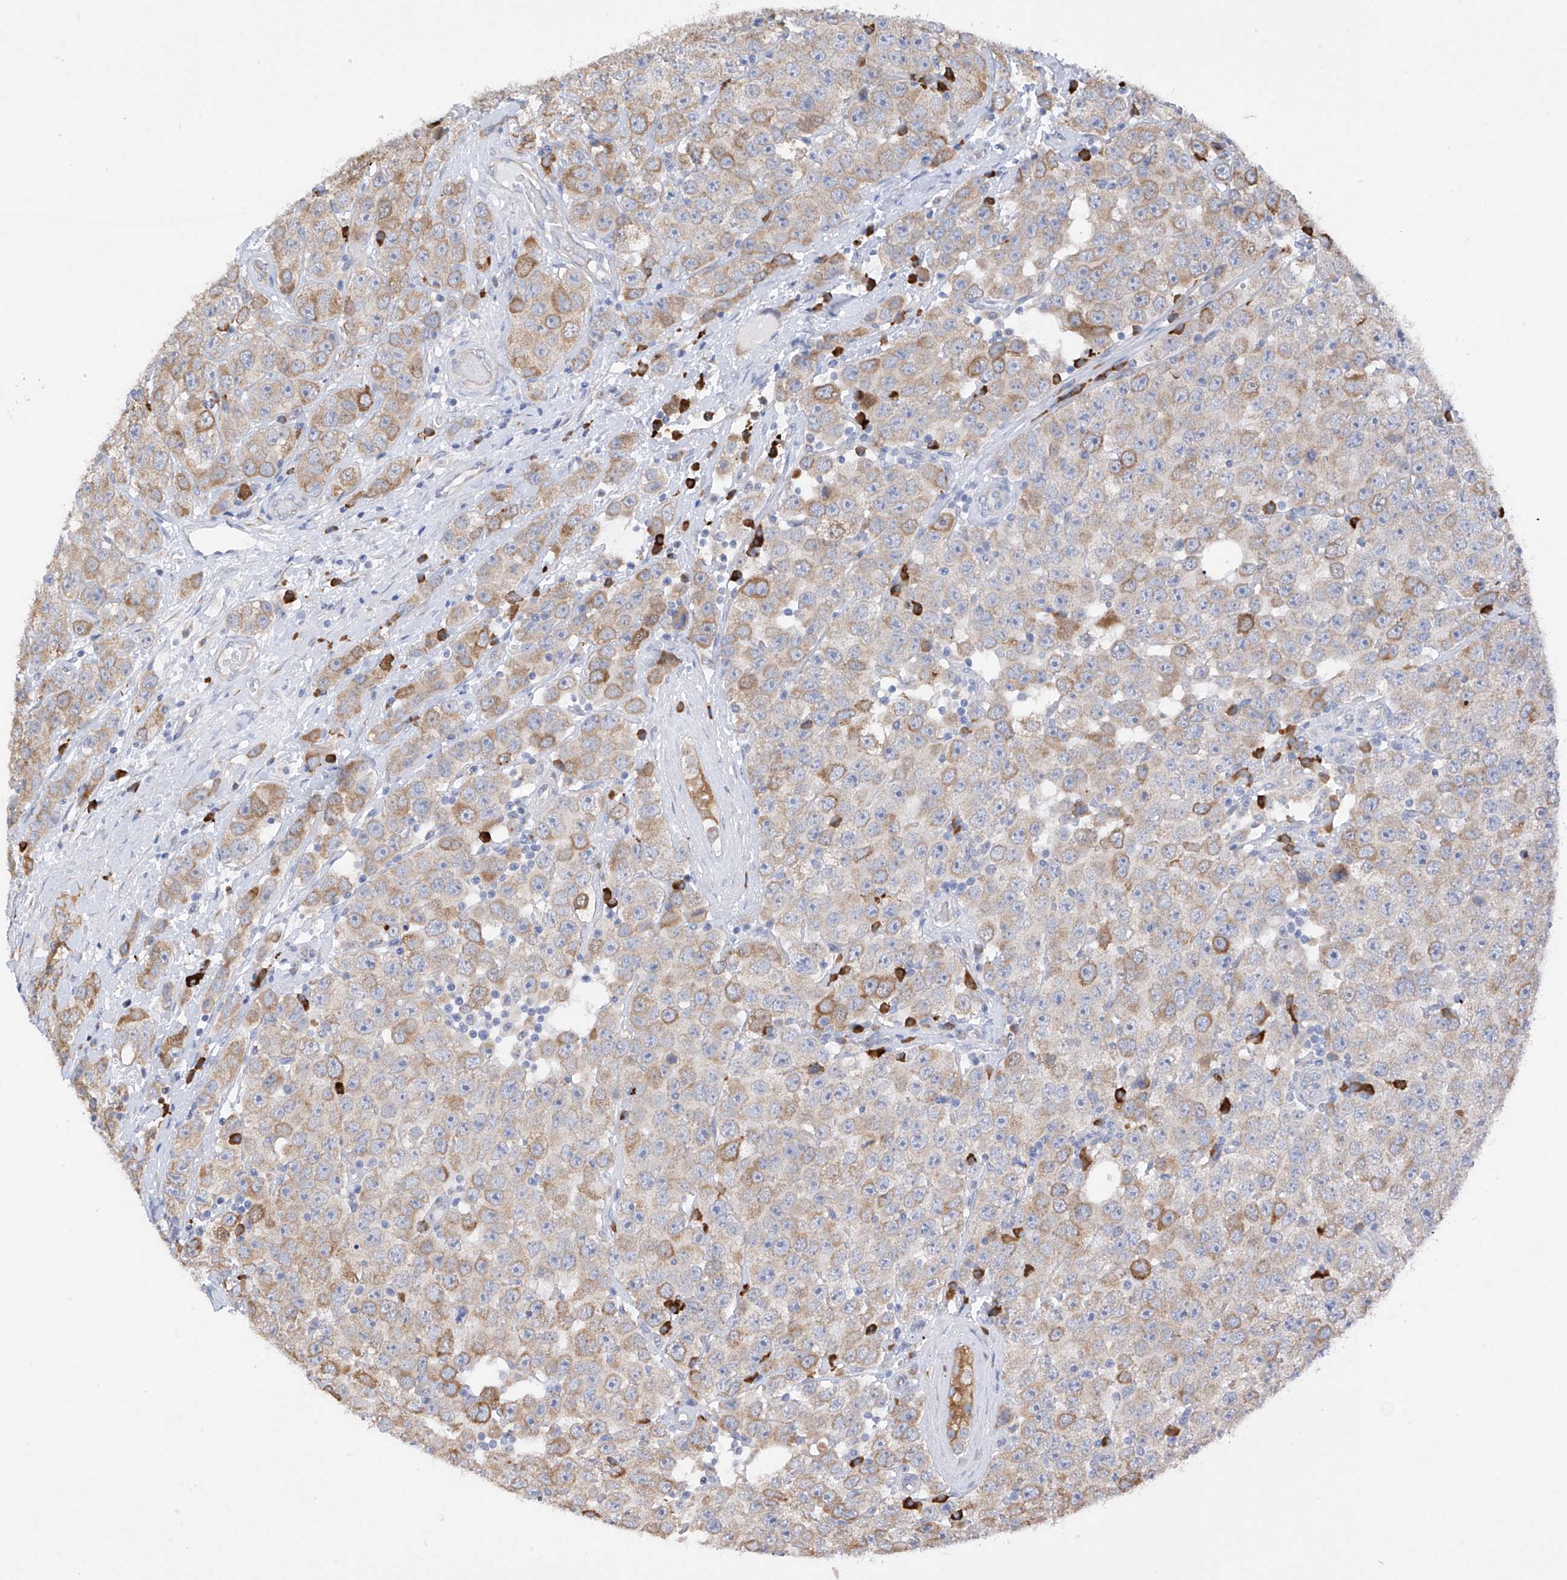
{"staining": {"intensity": "moderate", "quantity": "25%-75%", "location": "cytoplasmic/membranous"}, "tissue": "testis cancer", "cell_type": "Tumor cells", "image_type": "cancer", "snomed": [{"axis": "morphology", "description": "Seminoma, NOS"}, {"axis": "topography", "description": "Testis"}], "caption": "Testis cancer tissue demonstrates moderate cytoplasmic/membranous staining in about 25%-75% of tumor cells", "gene": "REC8", "patient": {"sex": "male", "age": 28}}